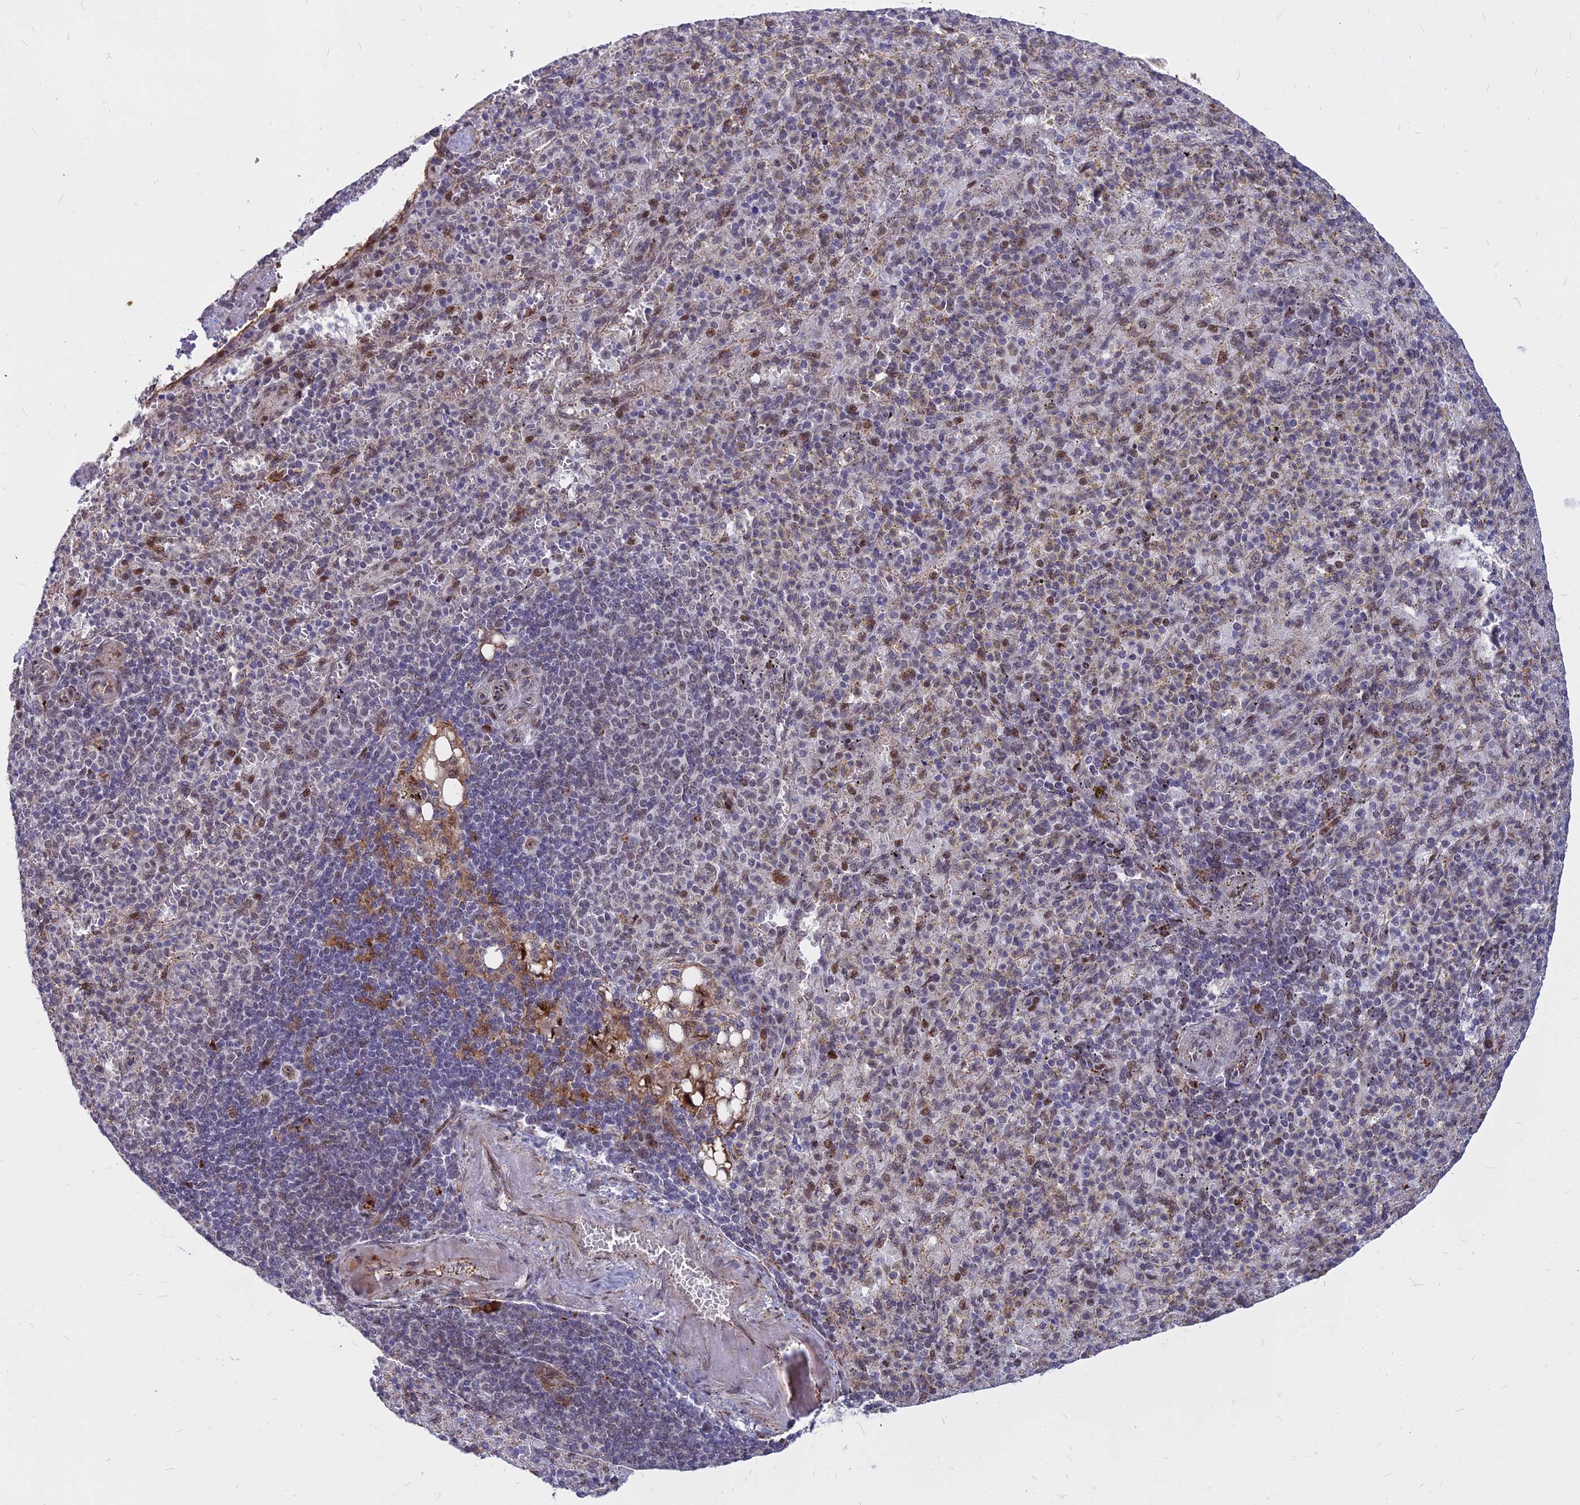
{"staining": {"intensity": "moderate", "quantity": "<25%", "location": "nuclear"}, "tissue": "spleen", "cell_type": "Cells in red pulp", "image_type": "normal", "snomed": [{"axis": "morphology", "description": "Normal tissue, NOS"}, {"axis": "topography", "description": "Spleen"}], "caption": "A brown stain highlights moderate nuclear expression of a protein in cells in red pulp of normal spleen. The staining was performed using DAB to visualize the protein expression in brown, while the nuclei were stained in blue with hematoxylin (Magnification: 20x).", "gene": "ALG10B", "patient": {"sex": "female", "age": 74}}